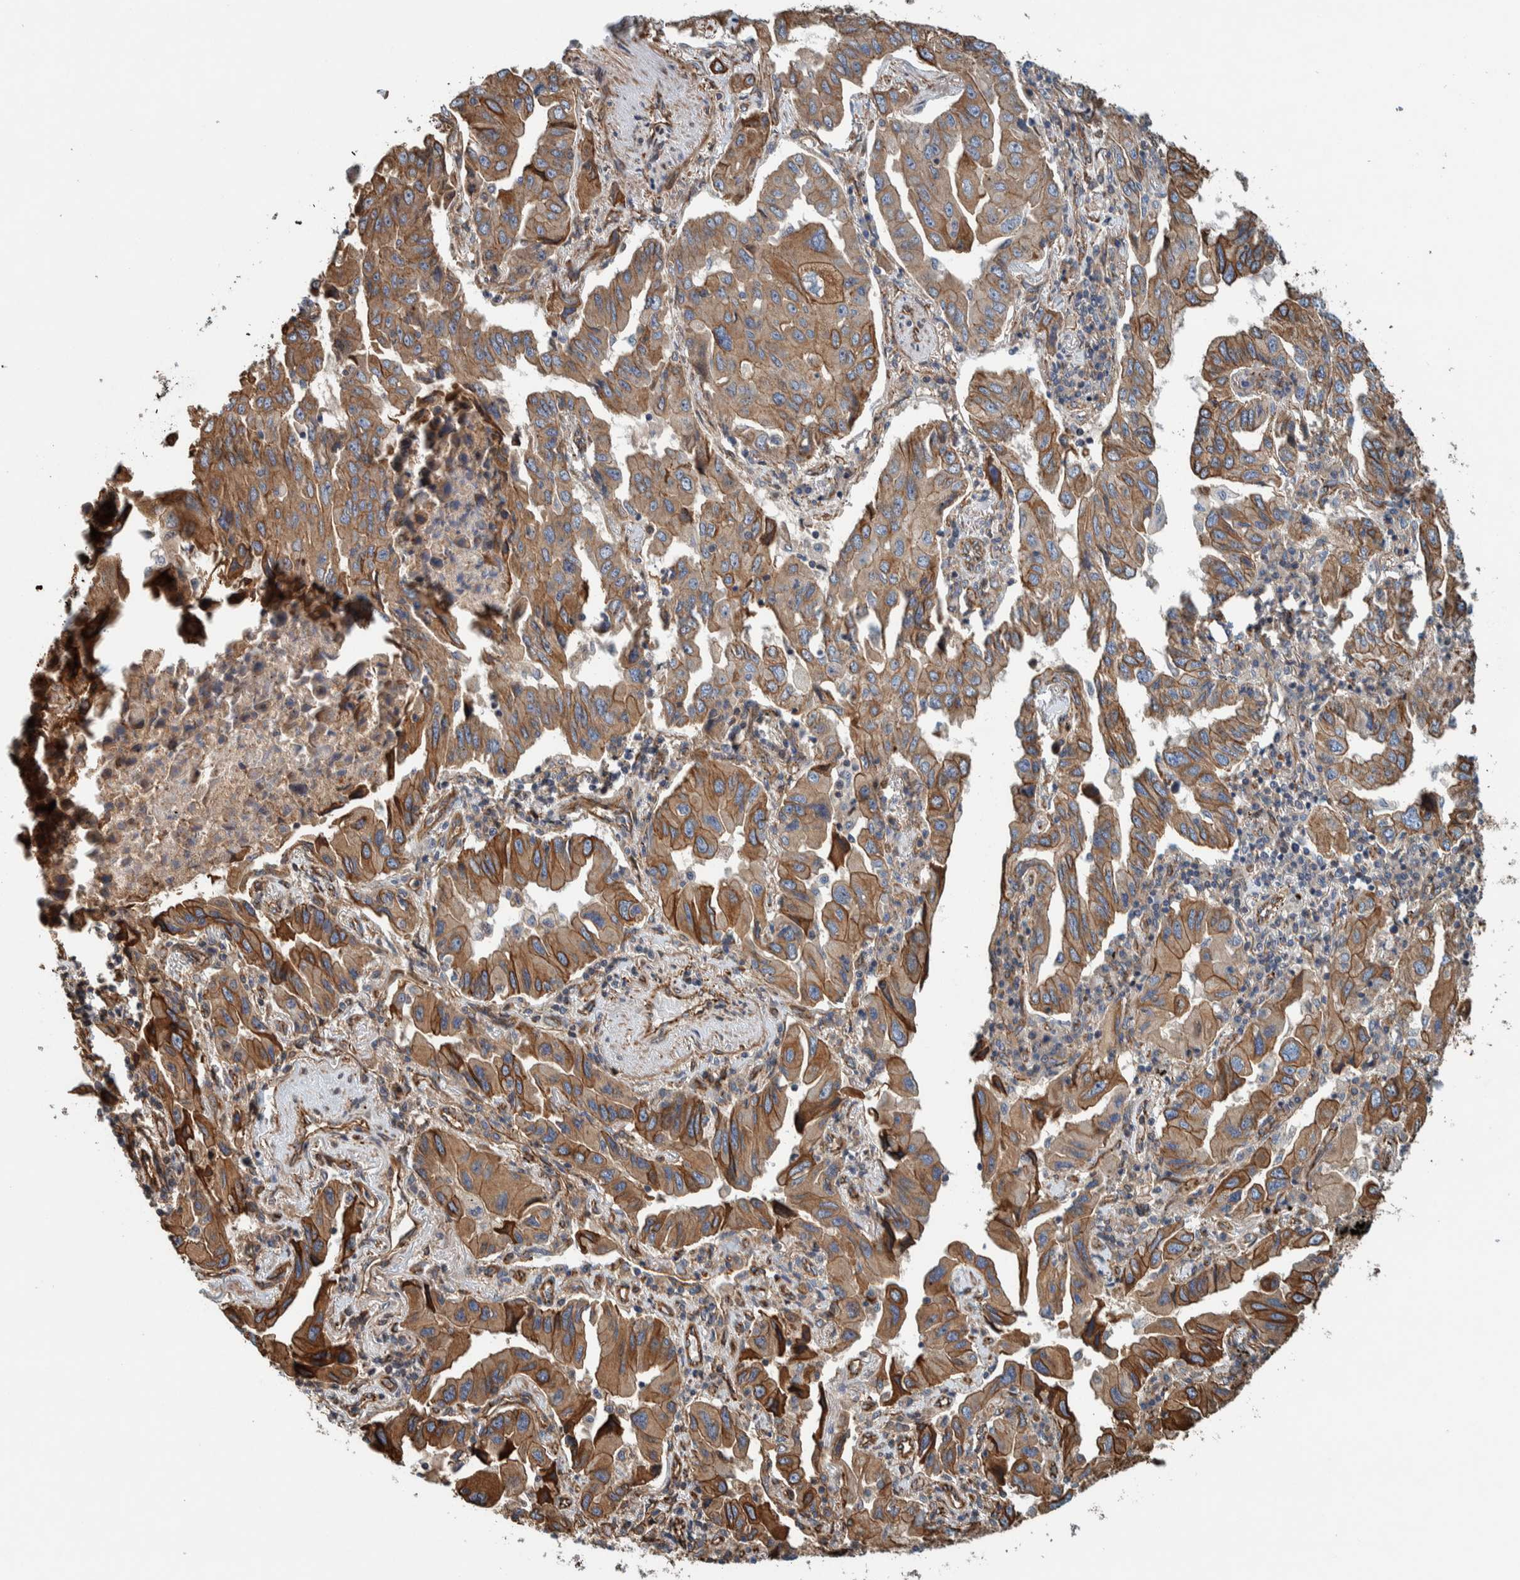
{"staining": {"intensity": "moderate", "quantity": ">75%", "location": "cytoplasmic/membranous"}, "tissue": "lung cancer", "cell_type": "Tumor cells", "image_type": "cancer", "snomed": [{"axis": "morphology", "description": "Adenocarcinoma, NOS"}, {"axis": "topography", "description": "Lung"}], "caption": "Tumor cells display medium levels of moderate cytoplasmic/membranous expression in about >75% of cells in lung cancer.", "gene": "PKD1L1", "patient": {"sex": "female", "age": 65}}